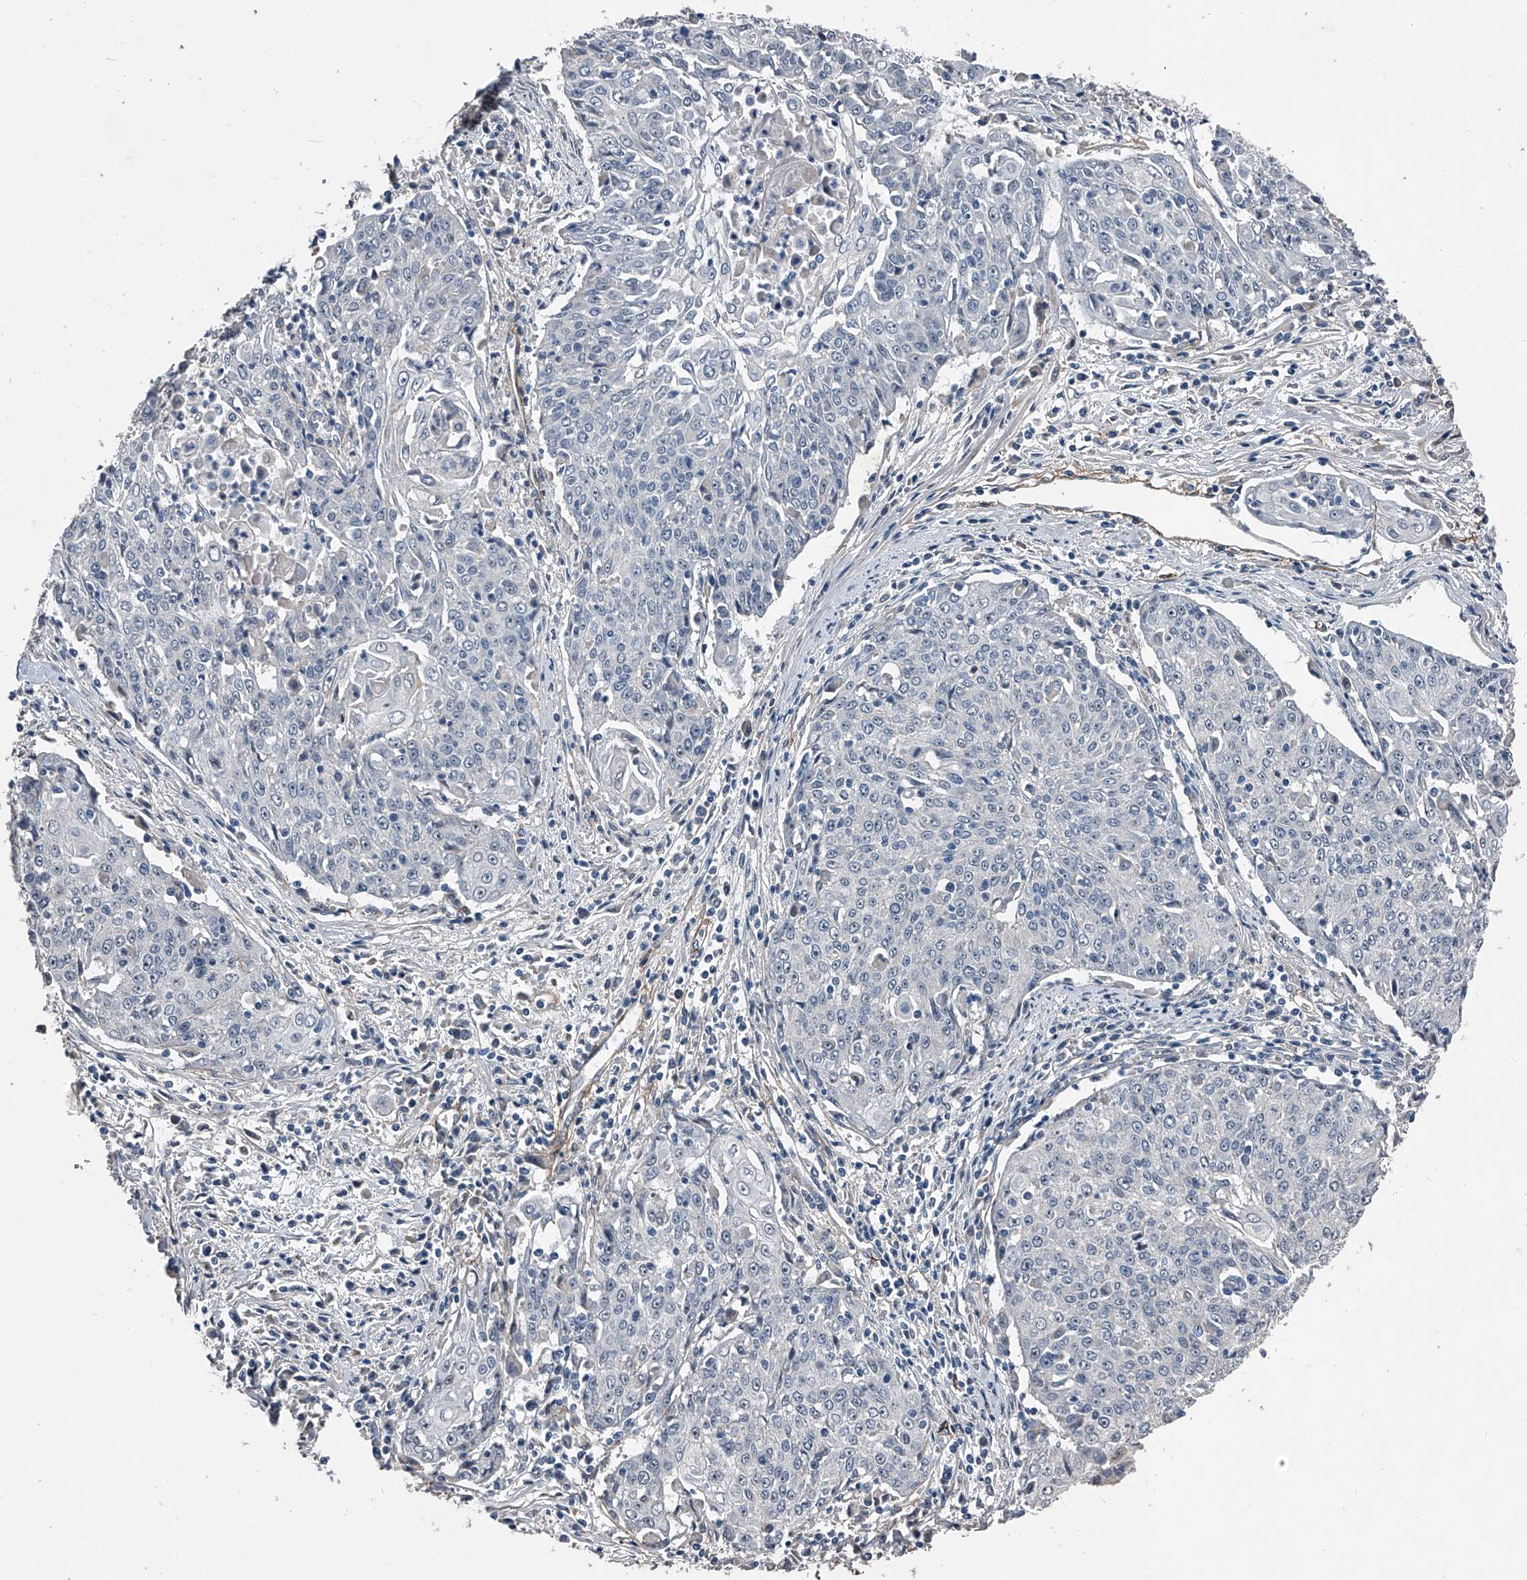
{"staining": {"intensity": "negative", "quantity": "none", "location": "none"}, "tissue": "cervical cancer", "cell_type": "Tumor cells", "image_type": "cancer", "snomed": [{"axis": "morphology", "description": "Squamous cell carcinoma, NOS"}, {"axis": "topography", "description": "Cervix"}], "caption": "Immunohistochemical staining of cervical cancer exhibits no significant expression in tumor cells.", "gene": "PHACTR1", "patient": {"sex": "female", "age": 48}}